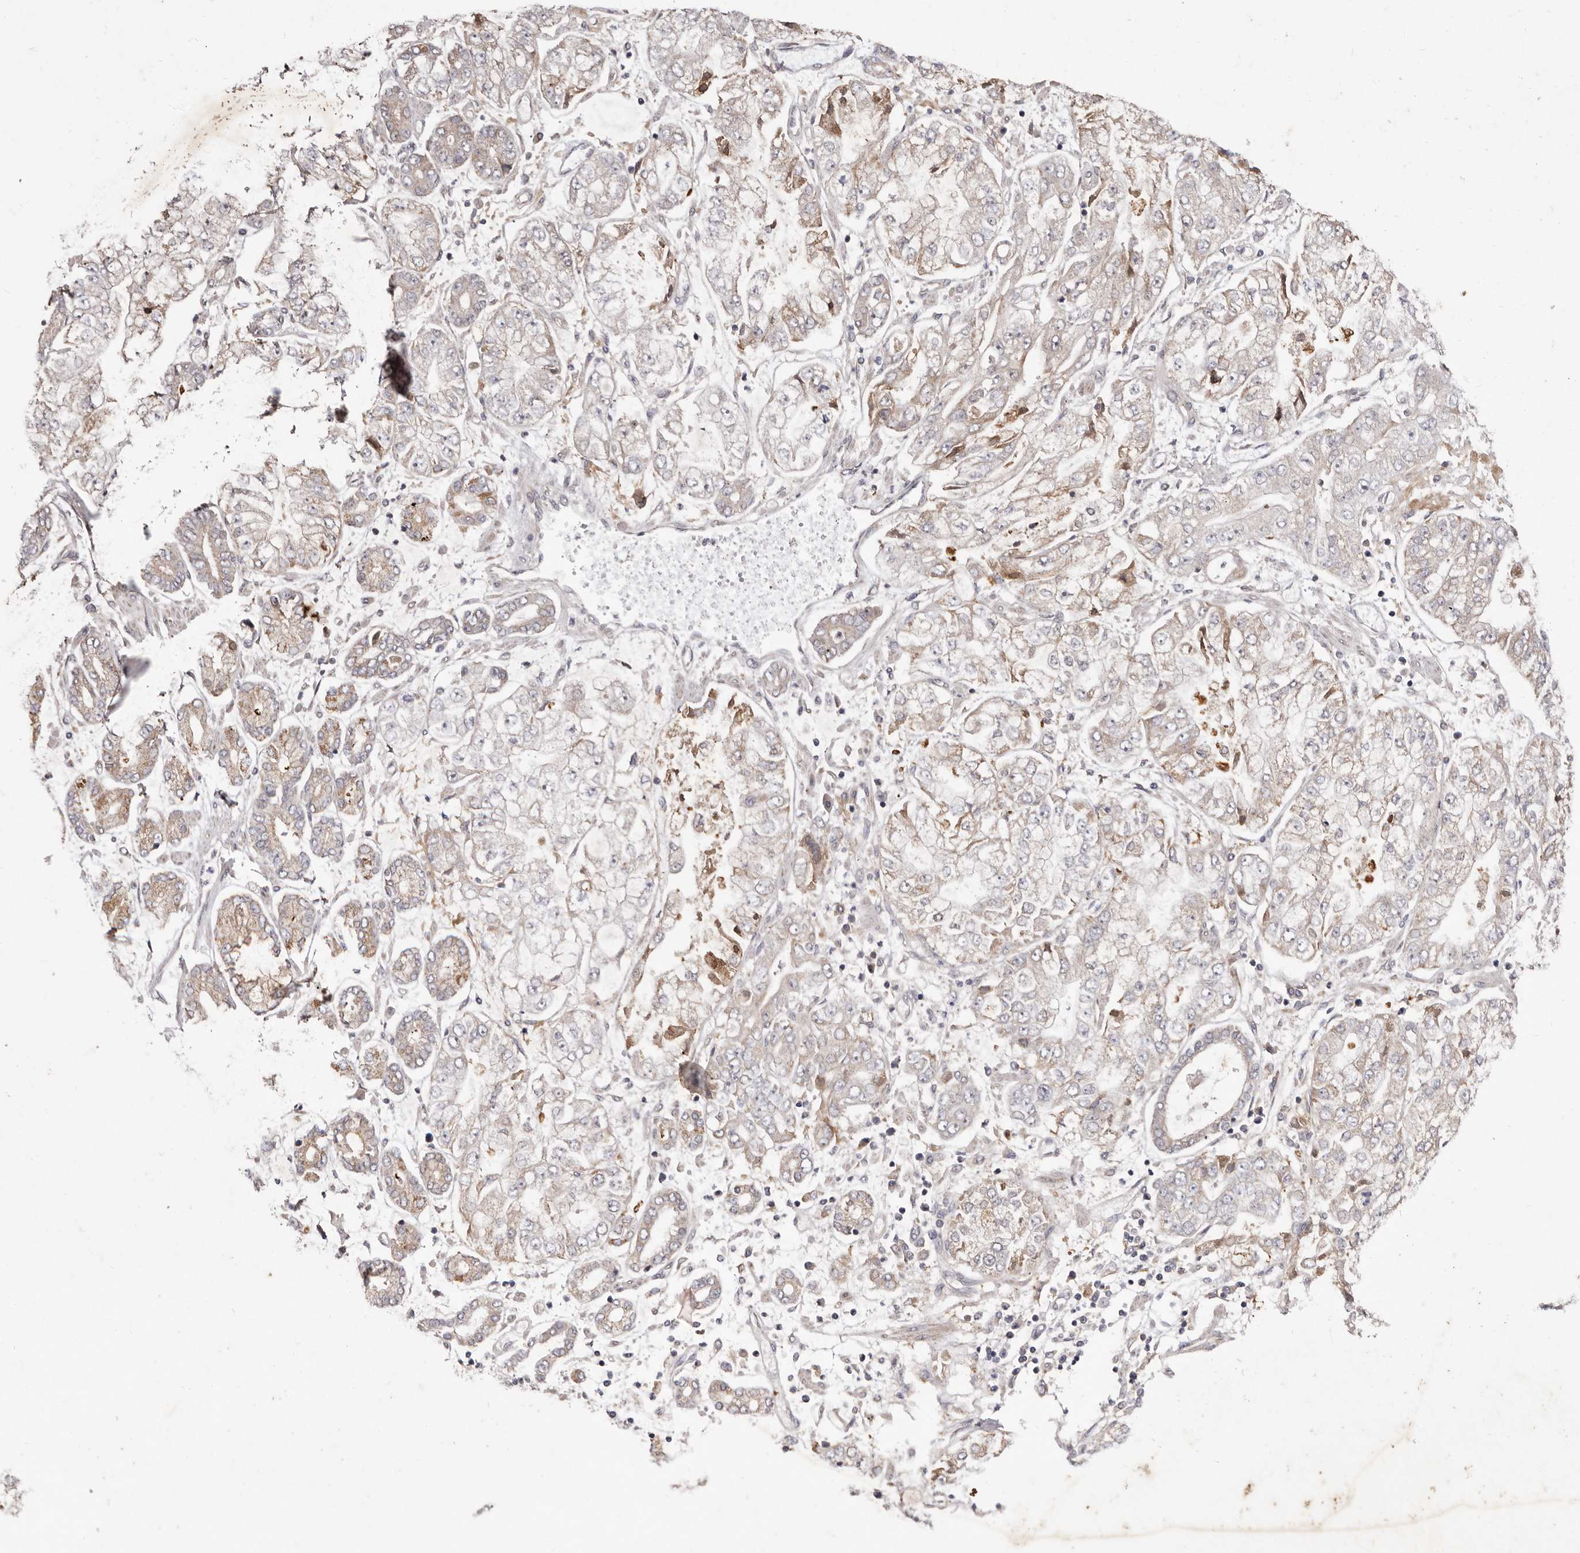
{"staining": {"intensity": "weak", "quantity": "25%-75%", "location": "cytoplasmic/membranous"}, "tissue": "stomach cancer", "cell_type": "Tumor cells", "image_type": "cancer", "snomed": [{"axis": "morphology", "description": "Adenocarcinoma, NOS"}, {"axis": "topography", "description": "Stomach"}], "caption": "Immunohistochemical staining of human adenocarcinoma (stomach) exhibits weak cytoplasmic/membranous protein expression in approximately 25%-75% of tumor cells.", "gene": "FLAD1", "patient": {"sex": "male", "age": 76}}